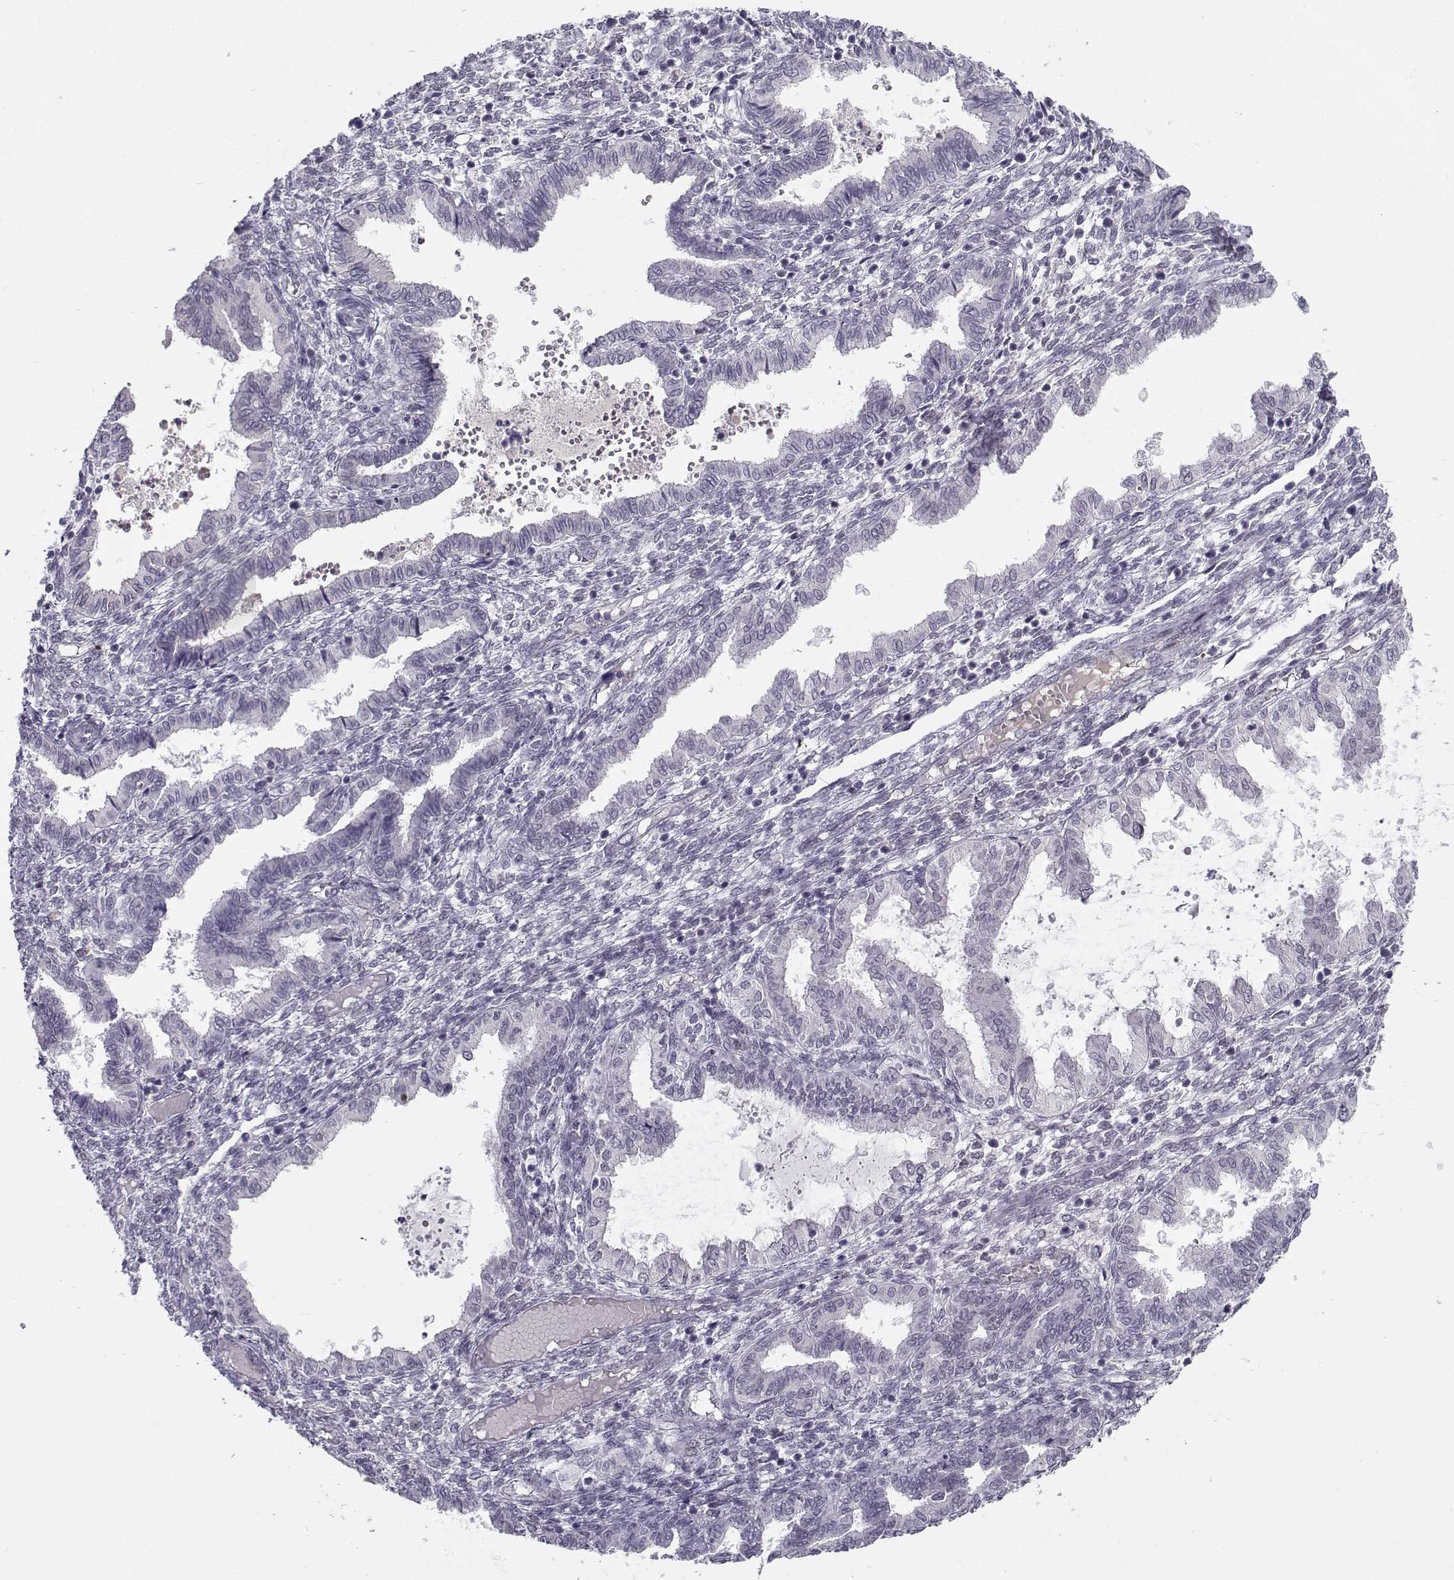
{"staining": {"intensity": "negative", "quantity": "none", "location": "none"}, "tissue": "endometrium", "cell_type": "Cells in endometrial stroma", "image_type": "normal", "snomed": [{"axis": "morphology", "description": "Normal tissue, NOS"}, {"axis": "topography", "description": "Endometrium"}], "caption": "A high-resolution image shows IHC staining of normal endometrium, which shows no significant expression in cells in endometrial stroma.", "gene": "C16orf86", "patient": {"sex": "female", "age": 43}}